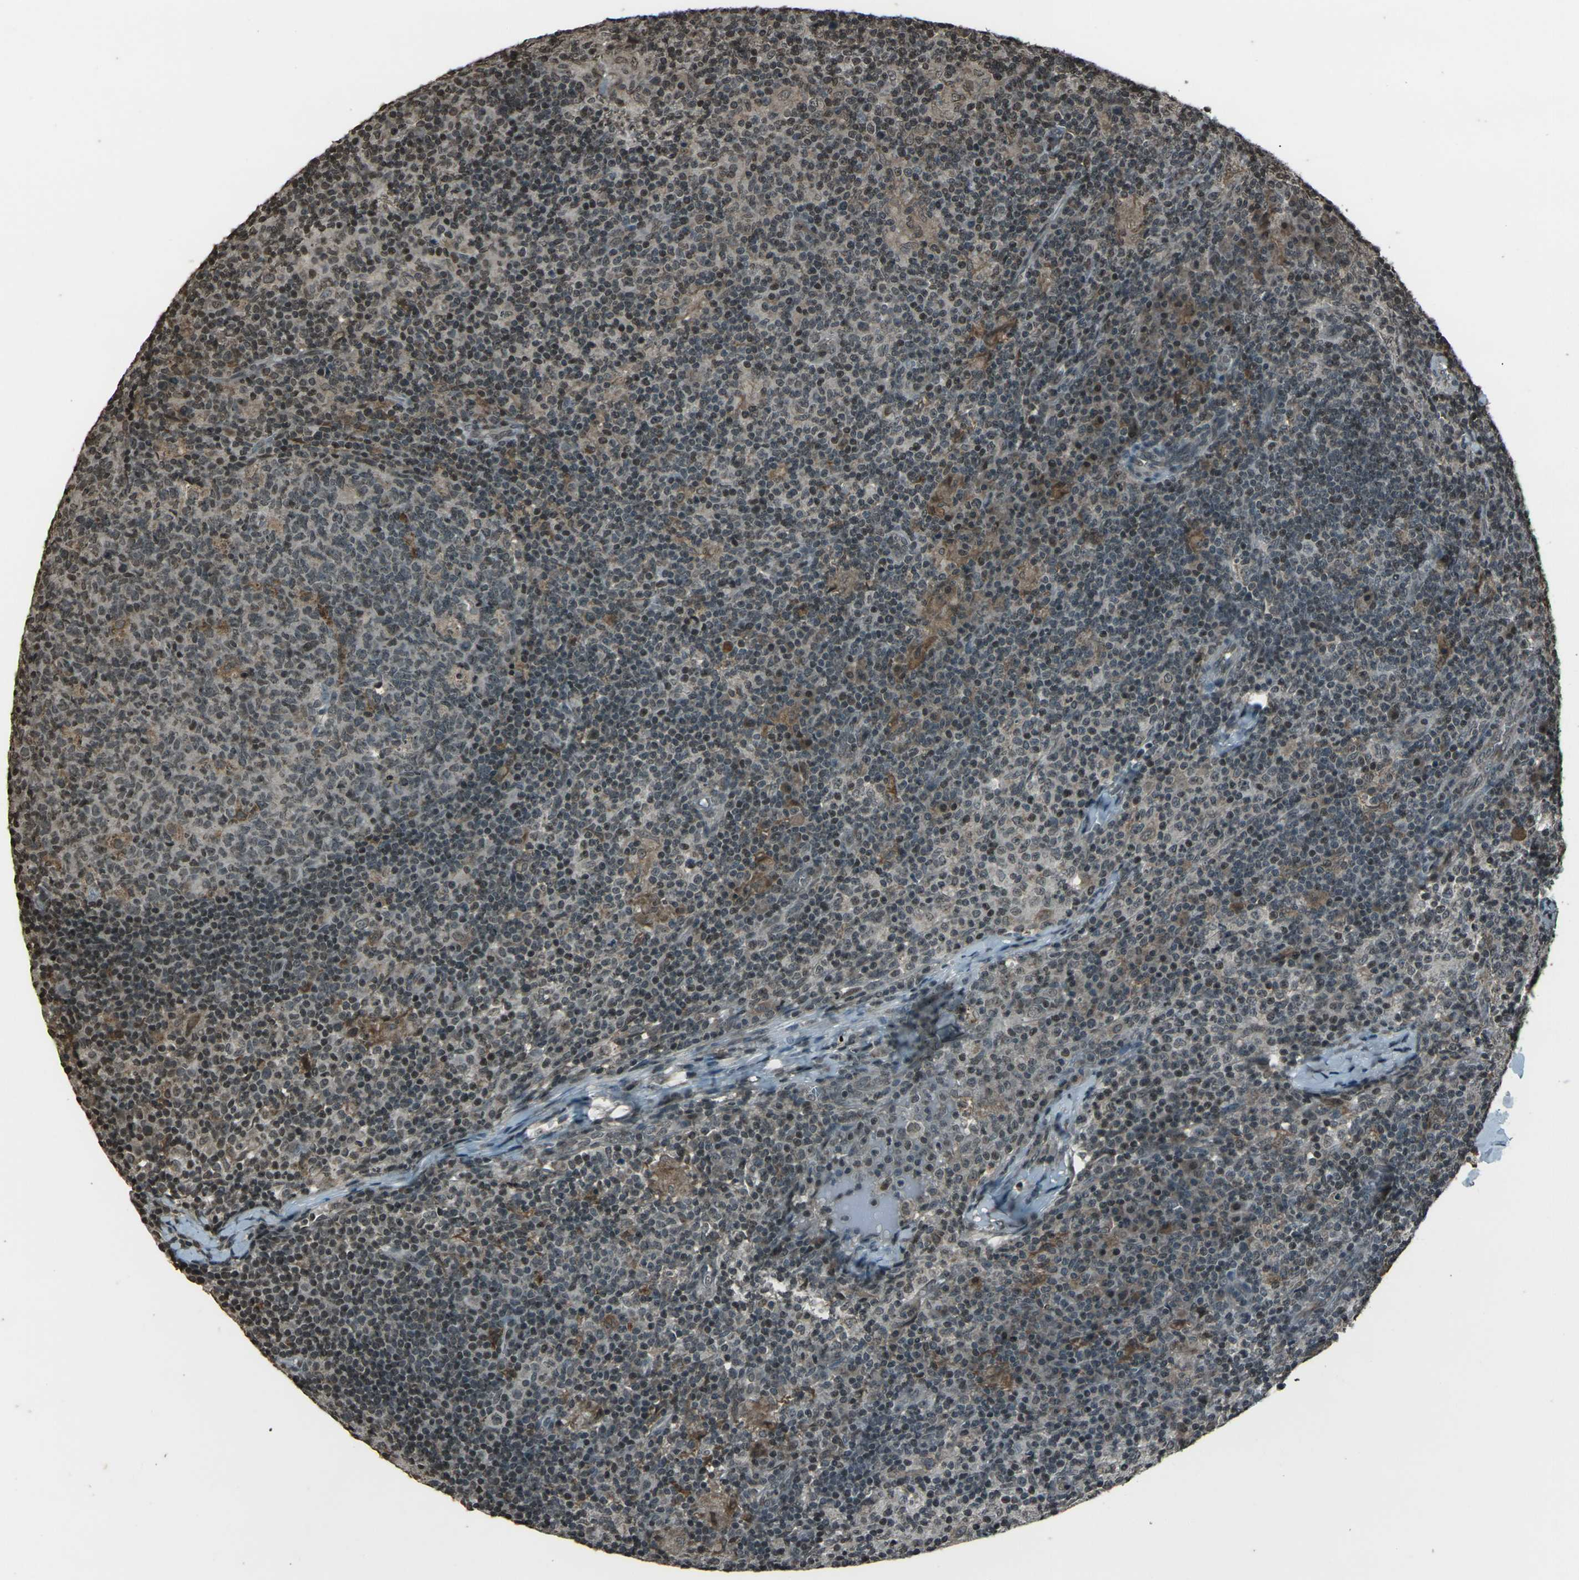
{"staining": {"intensity": "moderate", "quantity": "<25%", "location": "nuclear"}, "tissue": "lymph node", "cell_type": "Germinal center cells", "image_type": "normal", "snomed": [{"axis": "morphology", "description": "Normal tissue, NOS"}, {"axis": "morphology", "description": "Inflammation, NOS"}, {"axis": "topography", "description": "Lymph node"}], "caption": "Immunohistochemical staining of unremarkable lymph node demonstrates low levels of moderate nuclear expression in about <25% of germinal center cells.", "gene": "PRPF8", "patient": {"sex": "male", "age": 55}}